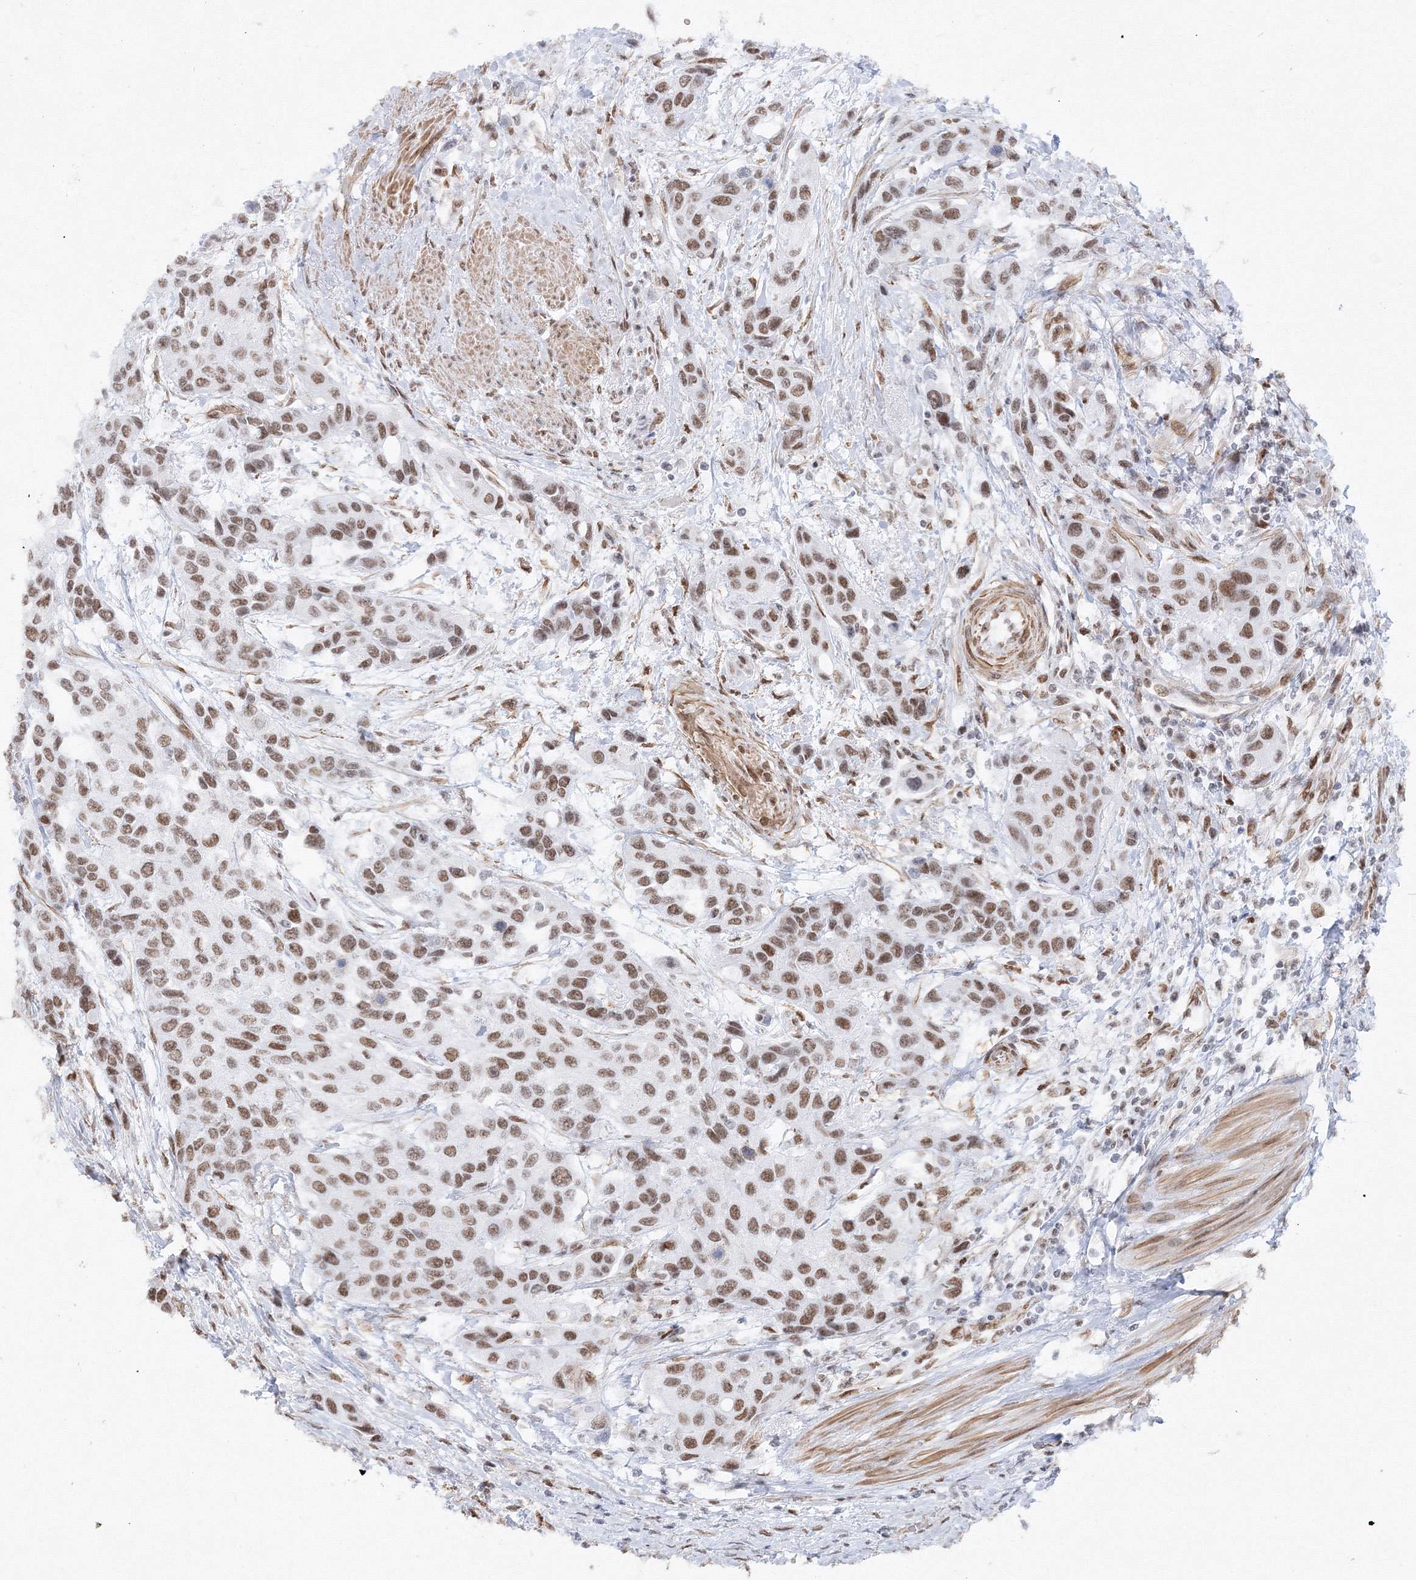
{"staining": {"intensity": "moderate", "quantity": ">75%", "location": "nuclear"}, "tissue": "urothelial cancer", "cell_type": "Tumor cells", "image_type": "cancer", "snomed": [{"axis": "morphology", "description": "Normal tissue, NOS"}, {"axis": "morphology", "description": "Urothelial carcinoma, High grade"}, {"axis": "topography", "description": "Vascular tissue"}, {"axis": "topography", "description": "Urinary bladder"}], "caption": "High-power microscopy captured an immunohistochemistry (IHC) histopathology image of urothelial carcinoma (high-grade), revealing moderate nuclear staining in approximately >75% of tumor cells.", "gene": "ZNF638", "patient": {"sex": "female", "age": 56}}